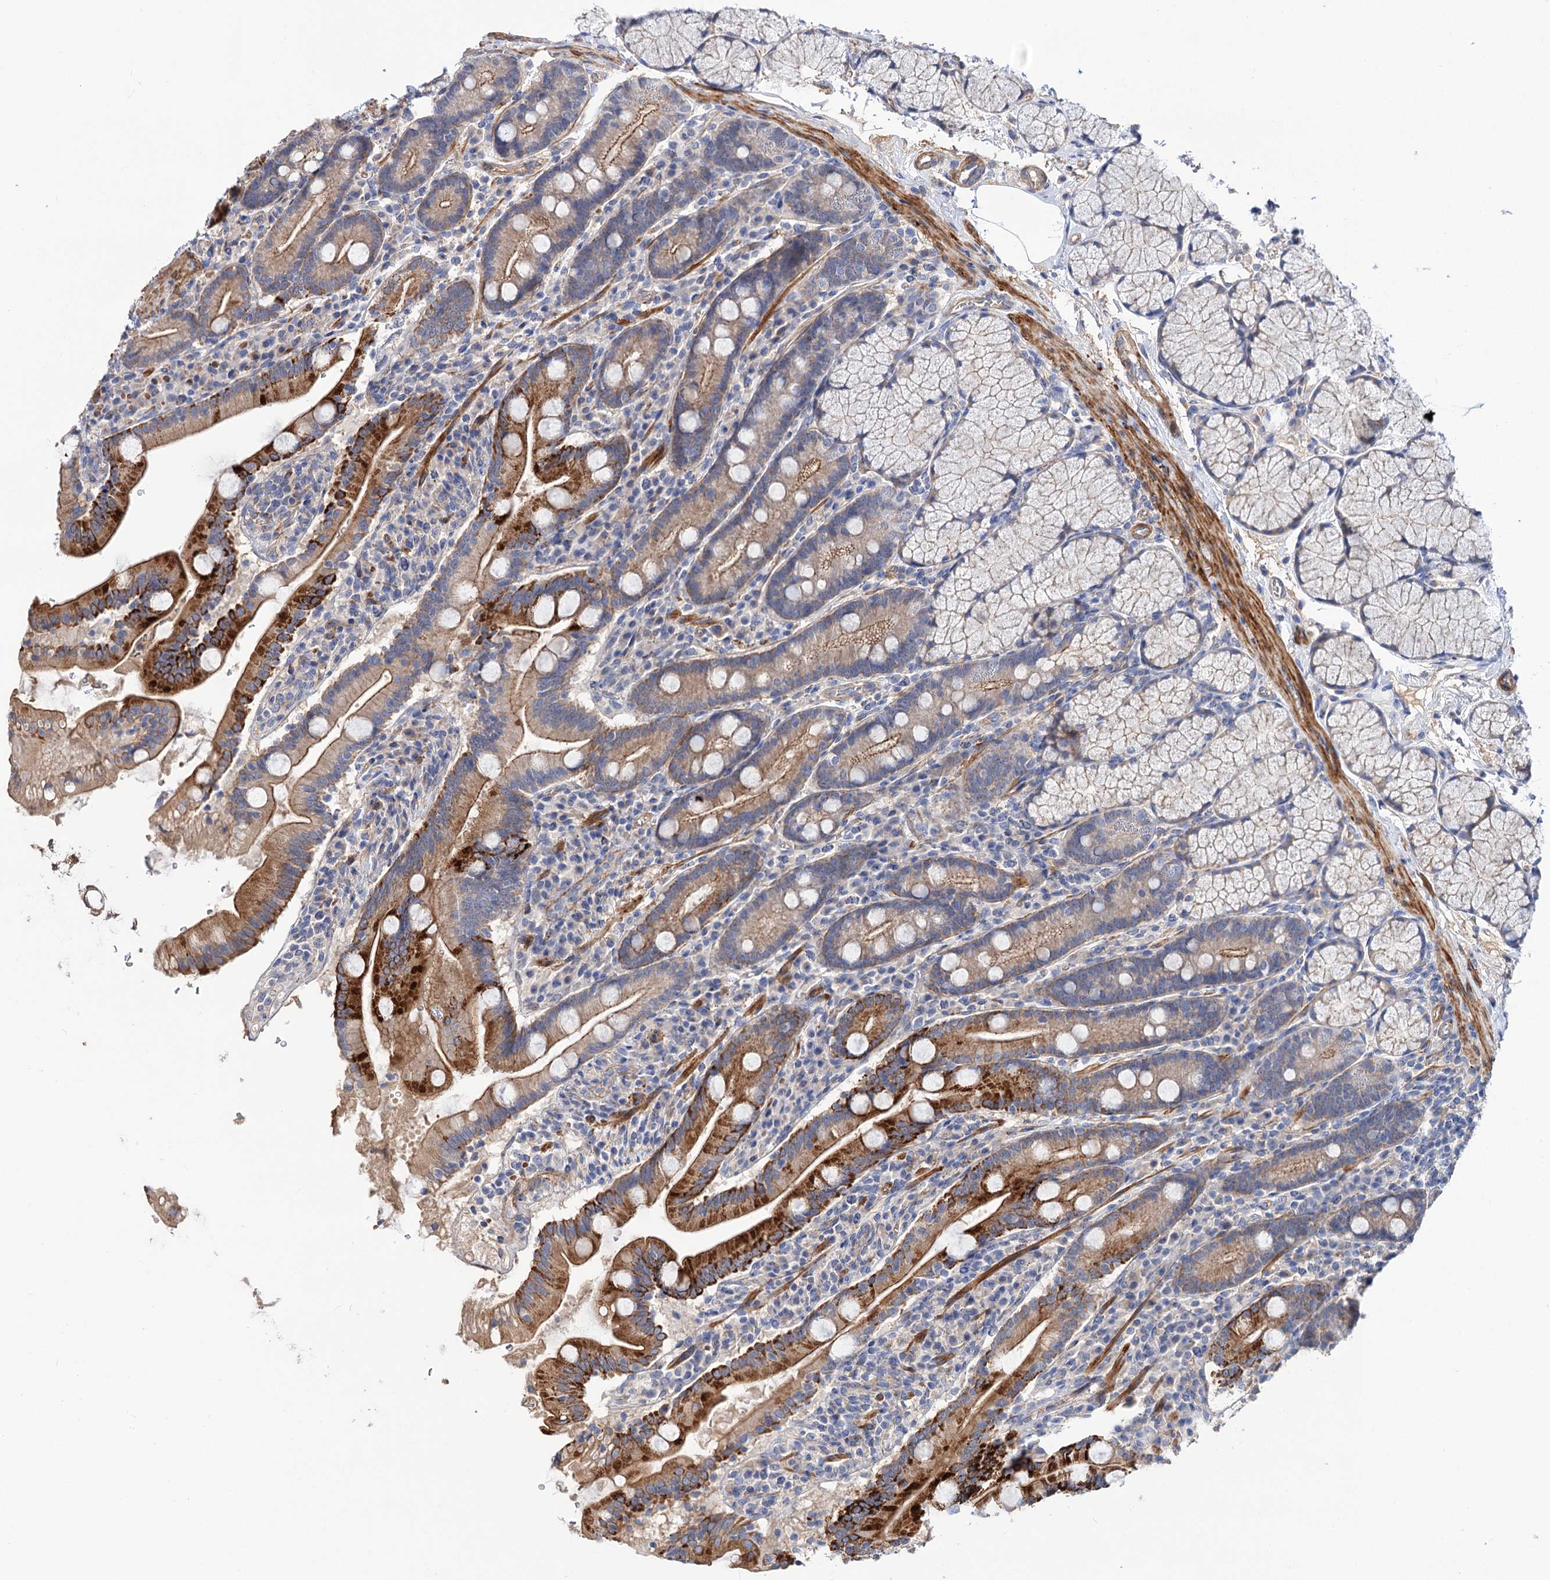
{"staining": {"intensity": "strong", "quantity": "25%-75%", "location": "cytoplasmic/membranous"}, "tissue": "duodenum", "cell_type": "Glandular cells", "image_type": "normal", "snomed": [{"axis": "morphology", "description": "Normal tissue, NOS"}, {"axis": "topography", "description": "Duodenum"}], "caption": "Immunohistochemical staining of unremarkable human duodenum reveals high levels of strong cytoplasmic/membranous staining in about 25%-75% of glandular cells. The staining is performed using DAB brown chromogen to label protein expression. The nuclei are counter-stained blue using hematoxylin.", "gene": "NUDCD2", "patient": {"sex": "male", "age": 35}}